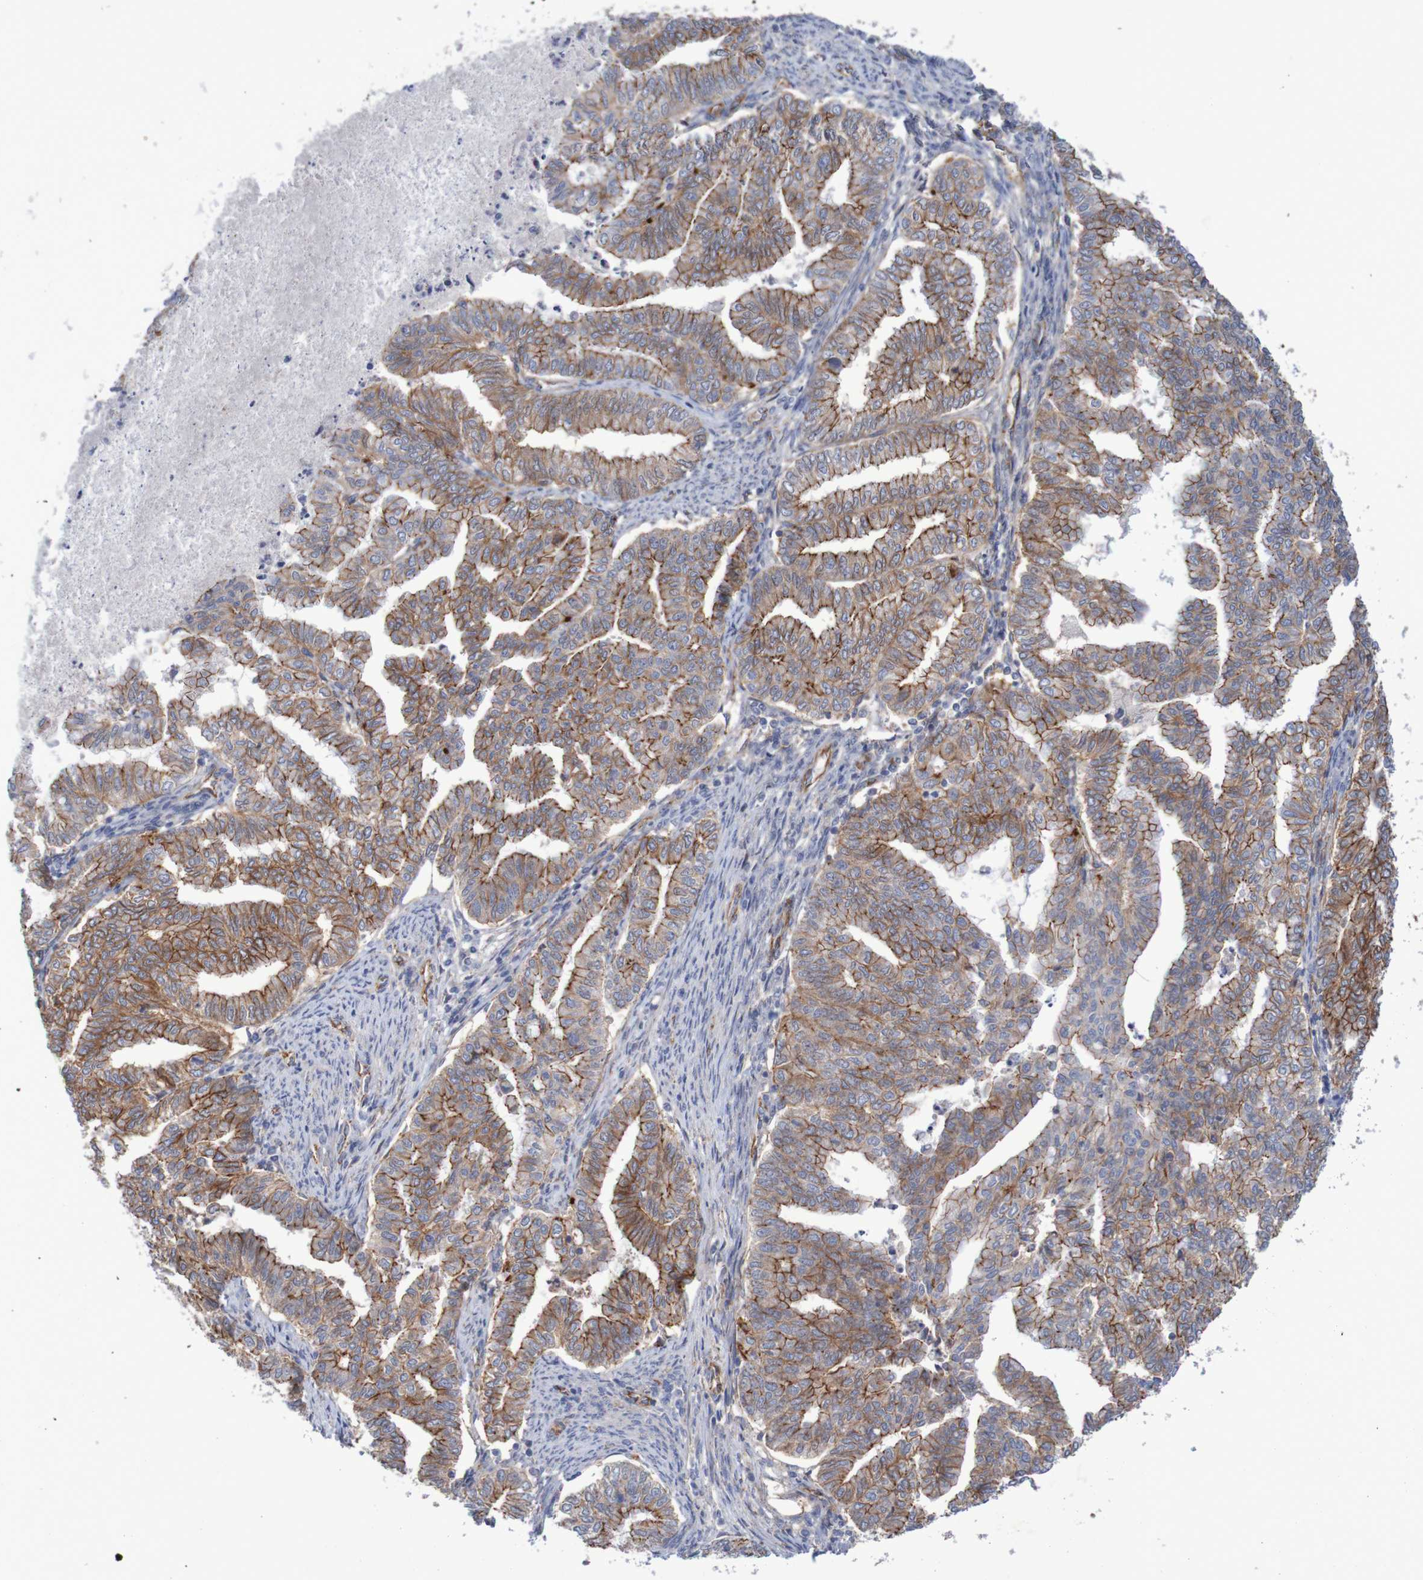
{"staining": {"intensity": "moderate", "quantity": ">75%", "location": "cytoplasmic/membranous"}, "tissue": "endometrial cancer", "cell_type": "Tumor cells", "image_type": "cancer", "snomed": [{"axis": "morphology", "description": "Adenocarcinoma, NOS"}, {"axis": "topography", "description": "Endometrium"}], "caption": "The image displays a brown stain indicating the presence of a protein in the cytoplasmic/membranous of tumor cells in adenocarcinoma (endometrial).", "gene": "NECTIN2", "patient": {"sex": "female", "age": 79}}